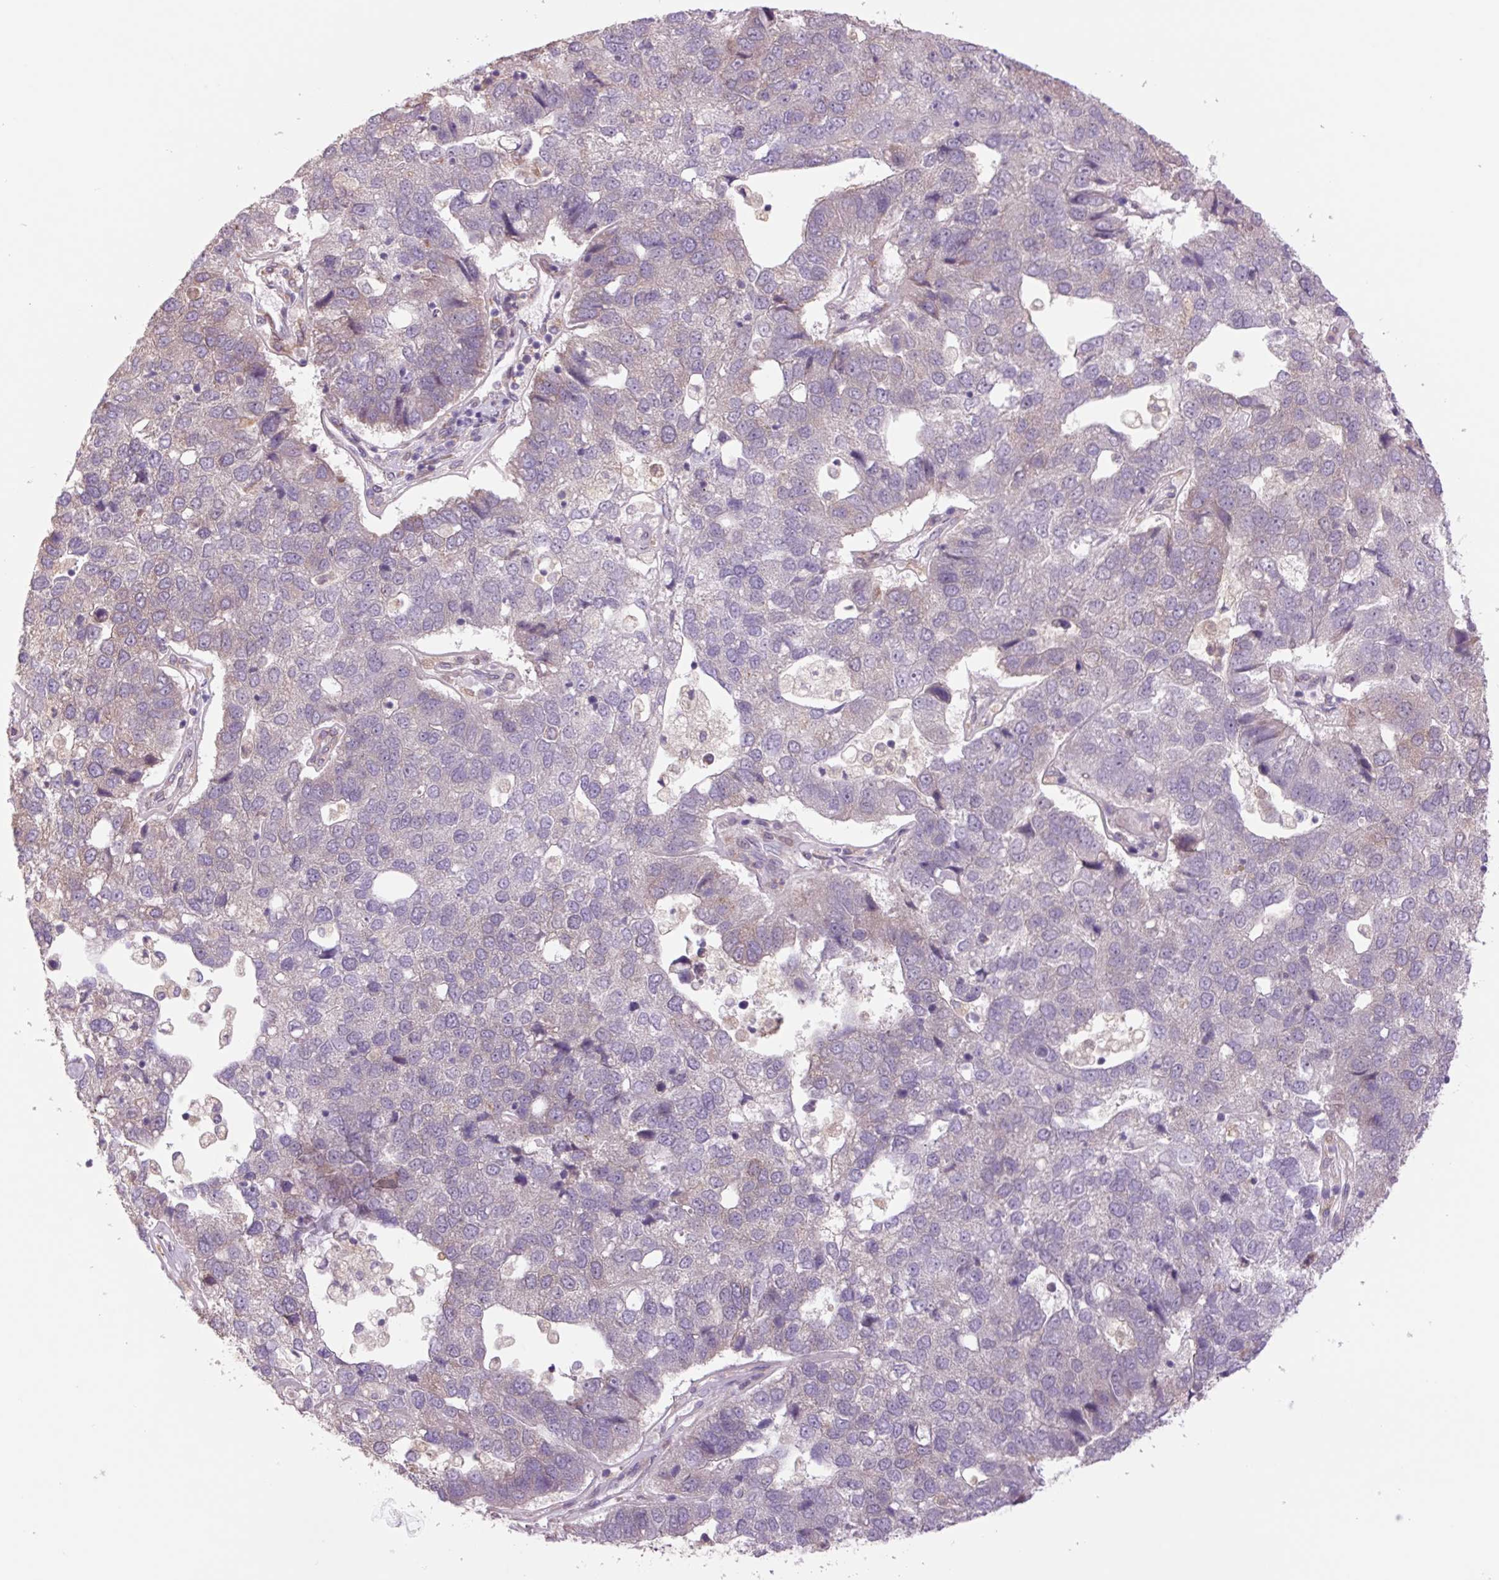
{"staining": {"intensity": "weak", "quantity": "<25%", "location": "cytoplasmic/membranous"}, "tissue": "pancreatic cancer", "cell_type": "Tumor cells", "image_type": "cancer", "snomed": [{"axis": "morphology", "description": "Adenocarcinoma, NOS"}, {"axis": "topography", "description": "Pancreas"}], "caption": "This histopathology image is of pancreatic adenocarcinoma stained with immunohistochemistry to label a protein in brown with the nuclei are counter-stained blue. There is no expression in tumor cells.", "gene": "PLA2G4A", "patient": {"sex": "female", "age": 61}}